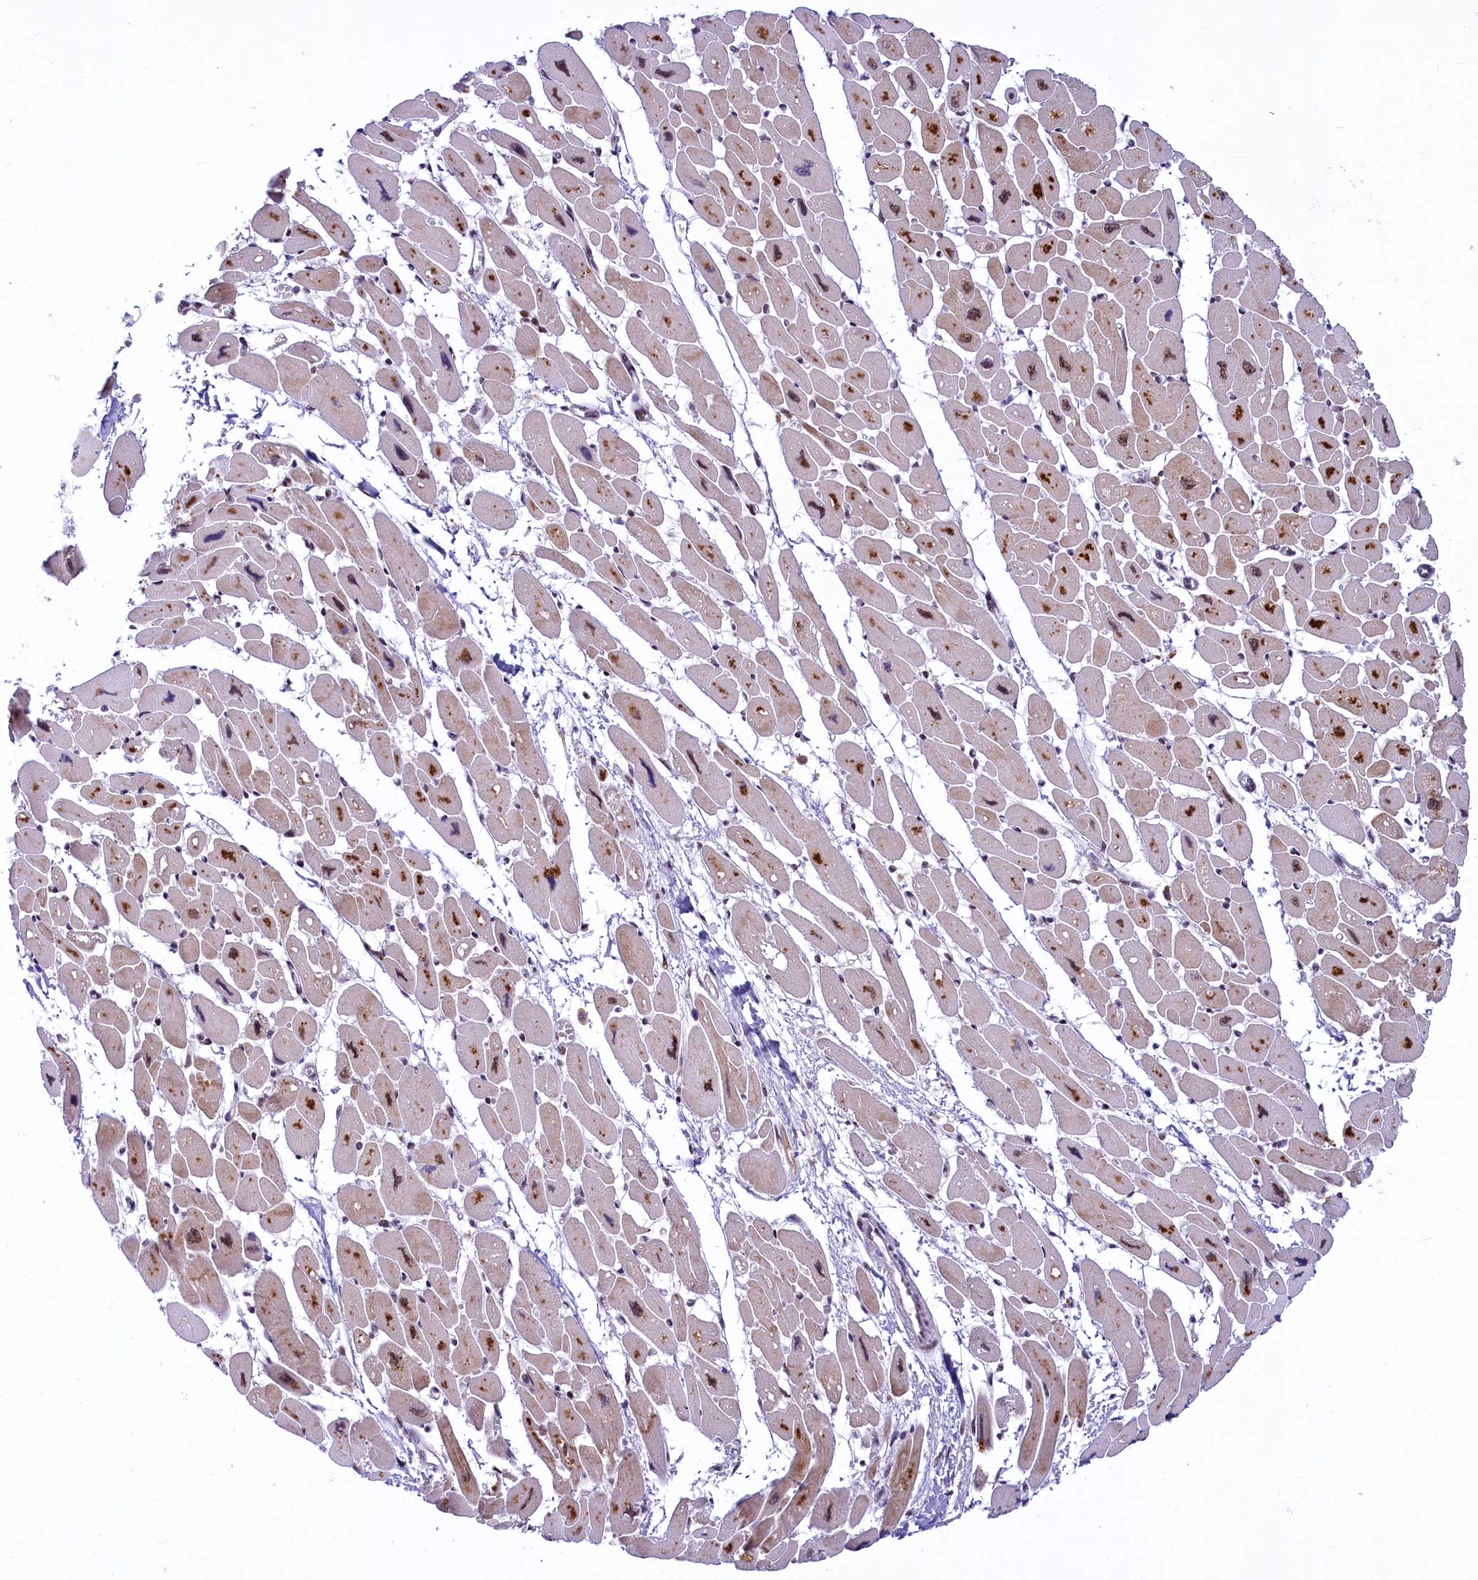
{"staining": {"intensity": "moderate", "quantity": ">75%", "location": "cytoplasmic/membranous,nuclear"}, "tissue": "heart muscle", "cell_type": "Cardiomyocytes", "image_type": "normal", "snomed": [{"axis": "morphology", "description": "Normal tissue, NOS"}, {"axis": "topography", "description": "Heart"}], "caption": "DAB immunohistochemical staining of normal heart muscle exhibits moderate cytoplasmic/membranous,nuclear protein staining in about >75% of cardiomyocytes. (DAB IHC, brown staining for protein, blue staining for nuclei).", "gene": "ANKS3", "patient": {"sex": "female", "age": 54}}